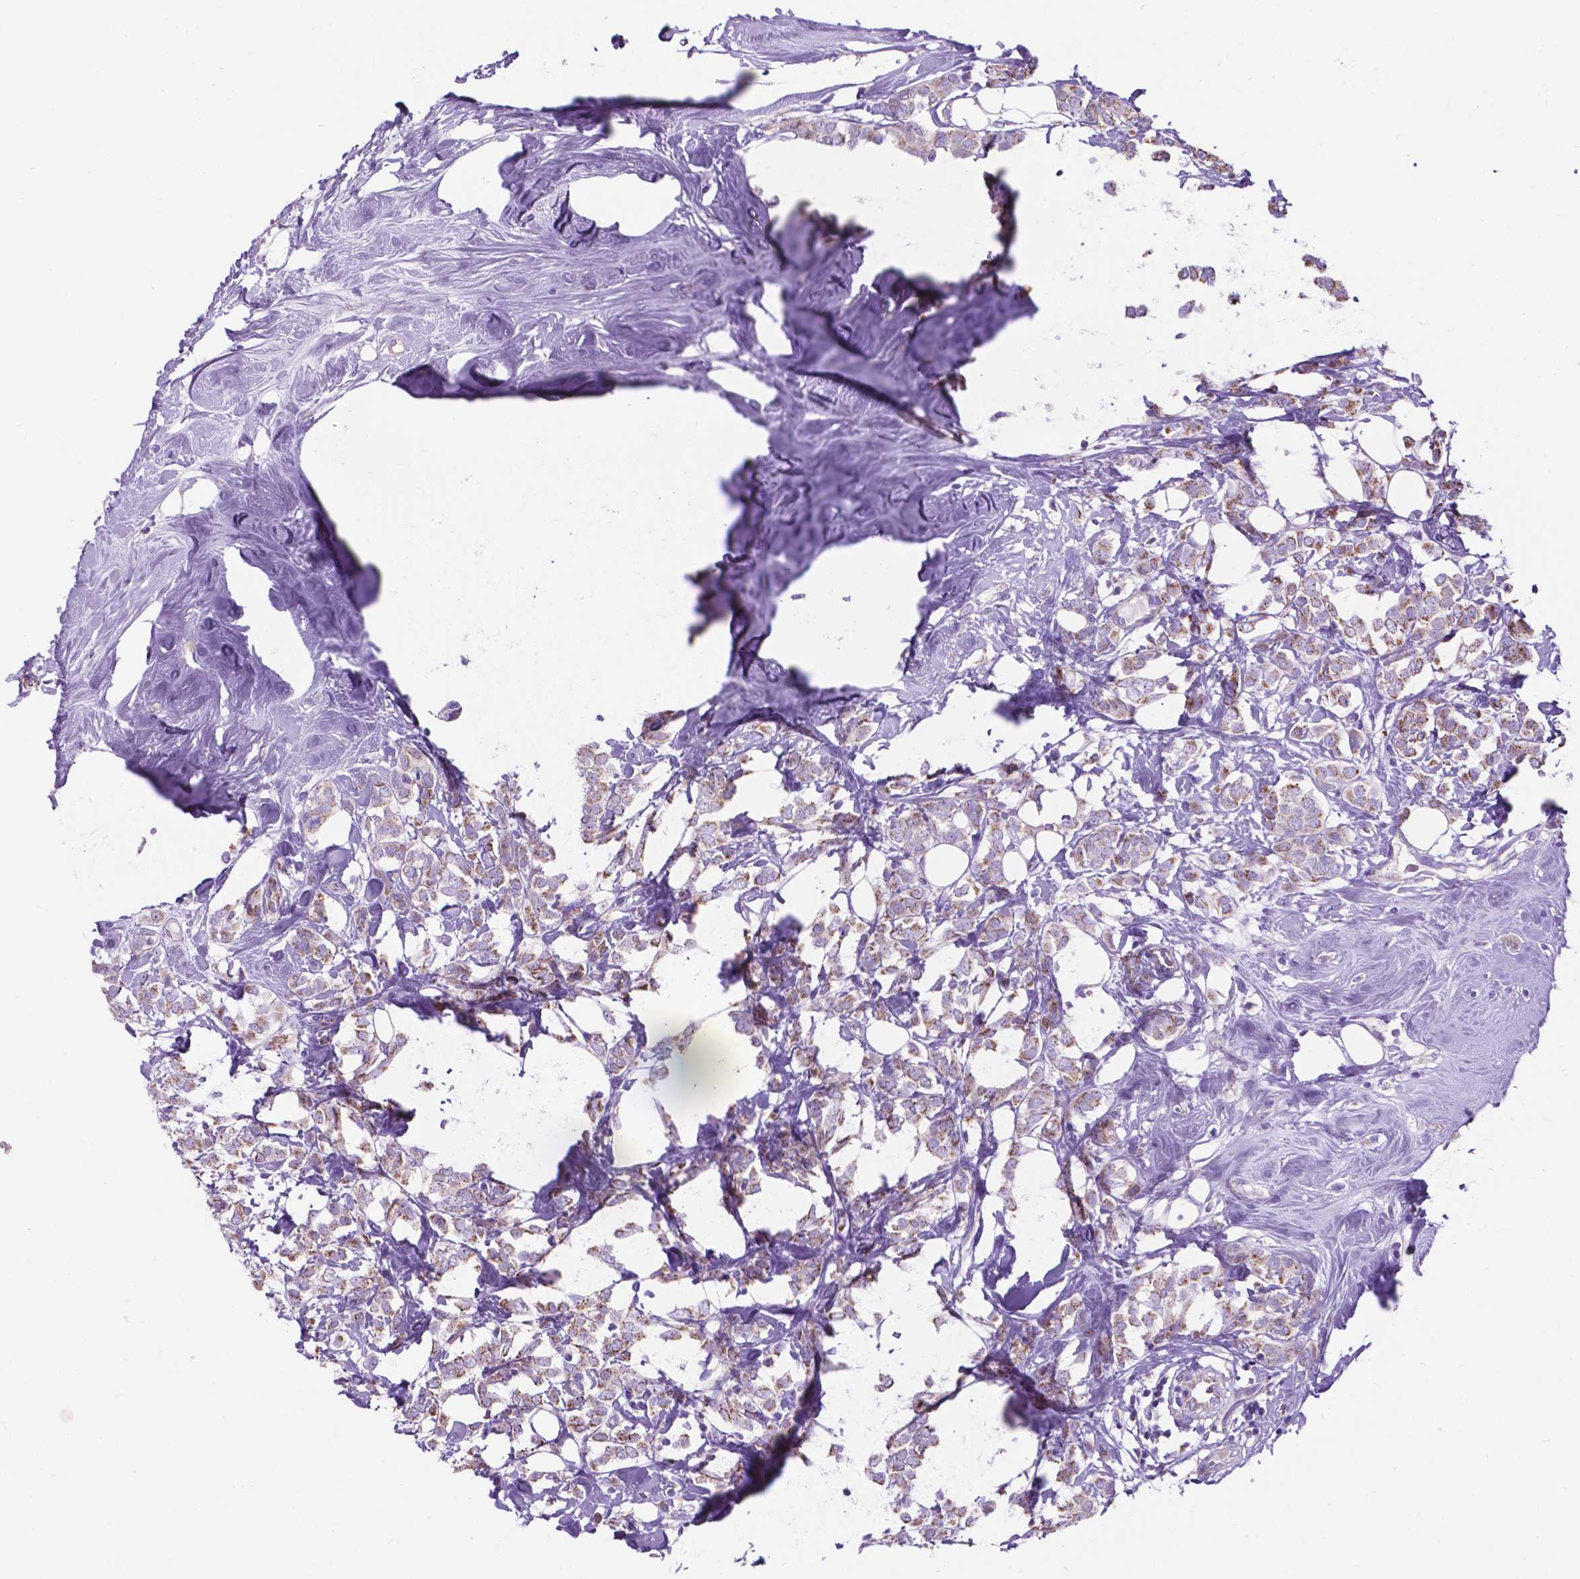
{"staining": {"intensity": "weak", "quantity": "25%-75%", "location": "cytoplasmic/membranous"}, "tissue": "breast cancer", "cell_type": "Tumor cells", "image_type": "cancer", "snomed": [{"axis": "morphology", "description": "Lobular carcinoma"}, {"axis": "topography", "description": "Breast"}], "caption": "Immunohistochemical staining of breast cancer (lobular carcinoma) reveals low levels of weak cytoplasmic/membranous positivity in approximately 25%-75% of tumor cells.", "gene": "TMEM121B", "patient": {"sex": "female", "age": 49}}